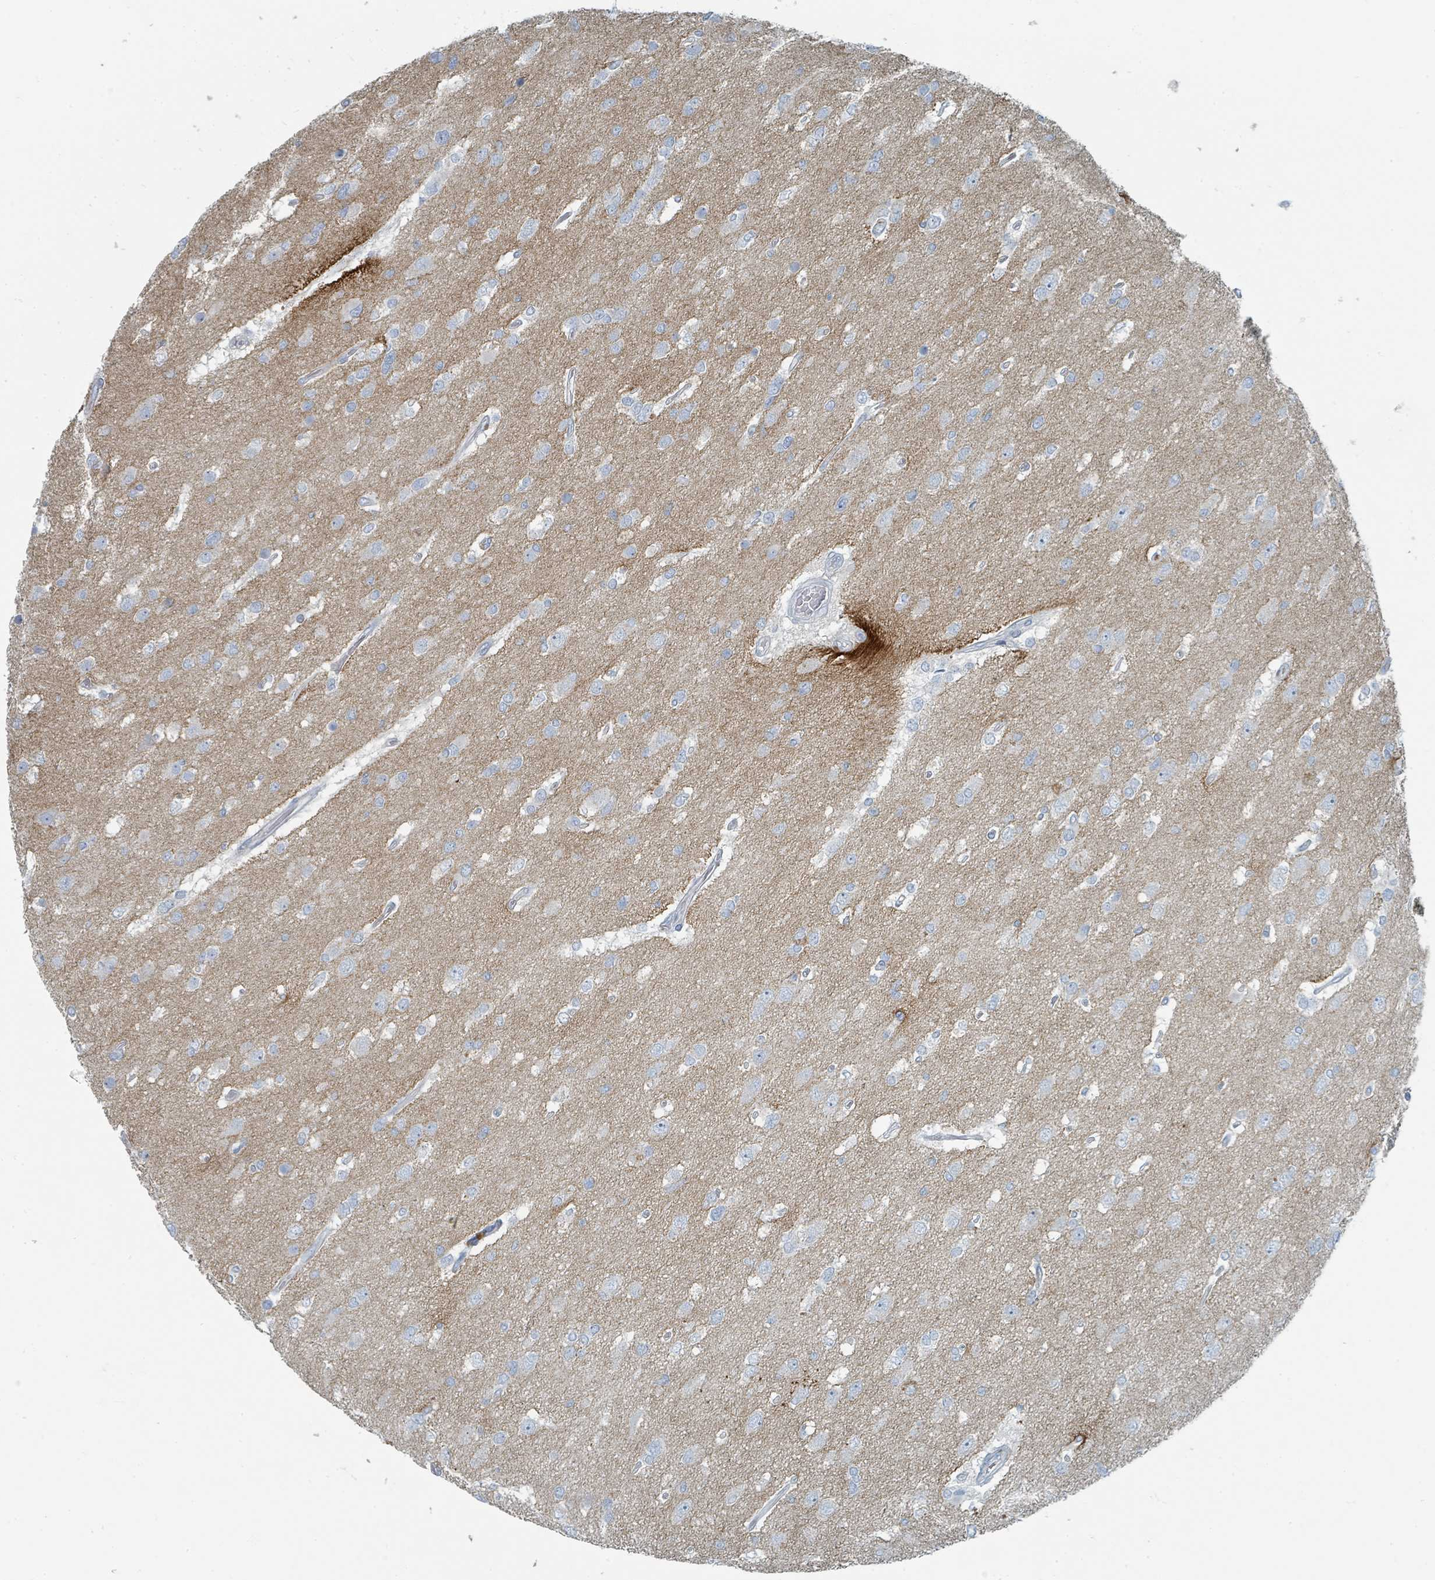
{"staining": {"intensity": "negative", "quantity": "none", "location": "none"}, "tissue": "glioma", "cell_type": "Tumor cells", "image_type": "cancer", "snomed": [{"axis": "morphology", "description": "Glioma, malignant, High grade"}, {"axis": "topography", "description": "Brain"}], "caption": "IHC of human high-grade glioma (malignant) exhibits no expression in tumor cells.", "gene": "RASA4", "patient": {"sex": "male", "age": 53}}